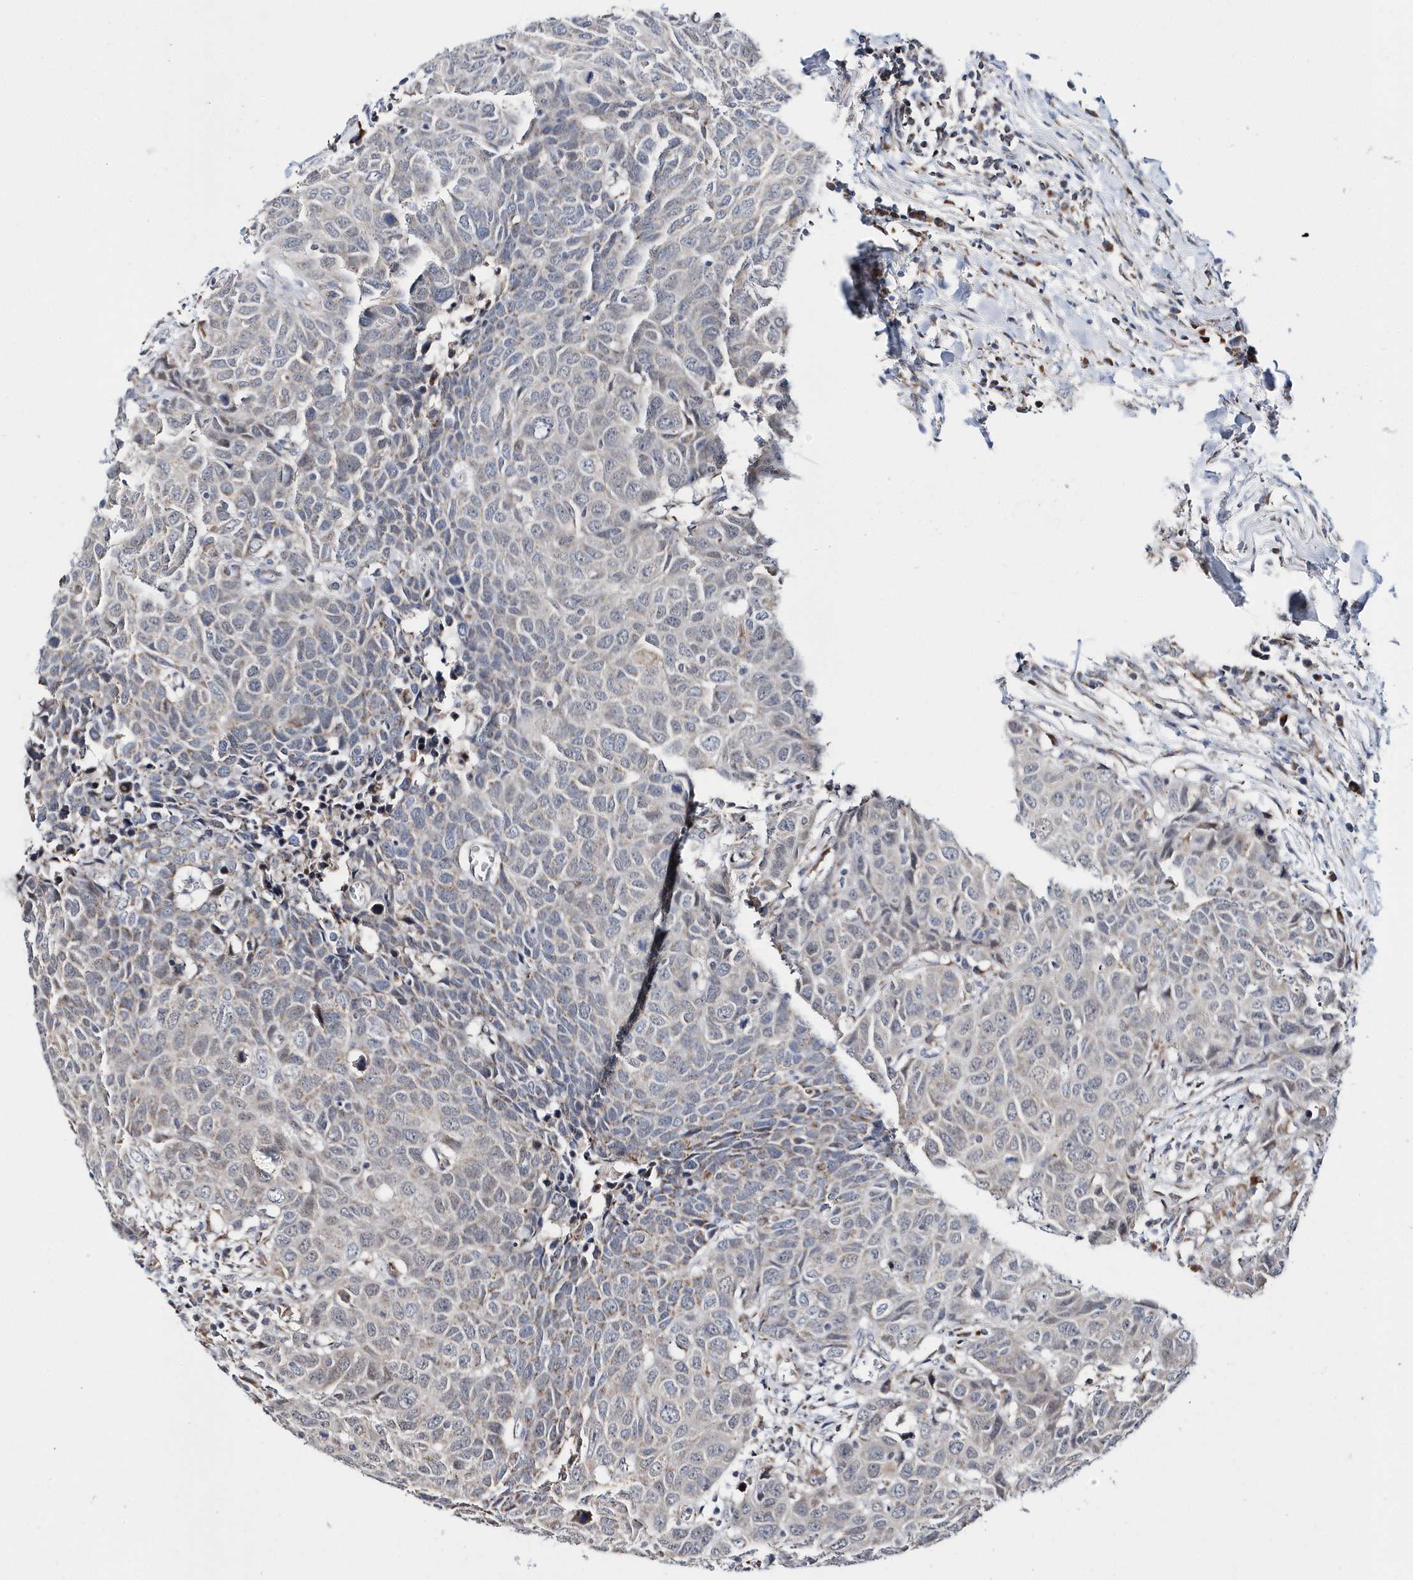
{"staining": {"intensity": "negative", "quantity": "none", "location": "none"}, "tissue": "head and neck cancer", "cell_type": "Tumor cells", "image_type": "cancer", "snomed": [{"axis": "morphology", "description": "Squamous cell carcinoma, NOS"}, {"axis": "topography", "description": "Head-Neck"}], "caption": "Tumor cells are negative for protein expression in human head and neck cancer (squamous cell carcinoma).", "gene": "SPATA5", "patient": {"sex": "male", "age": 66}}